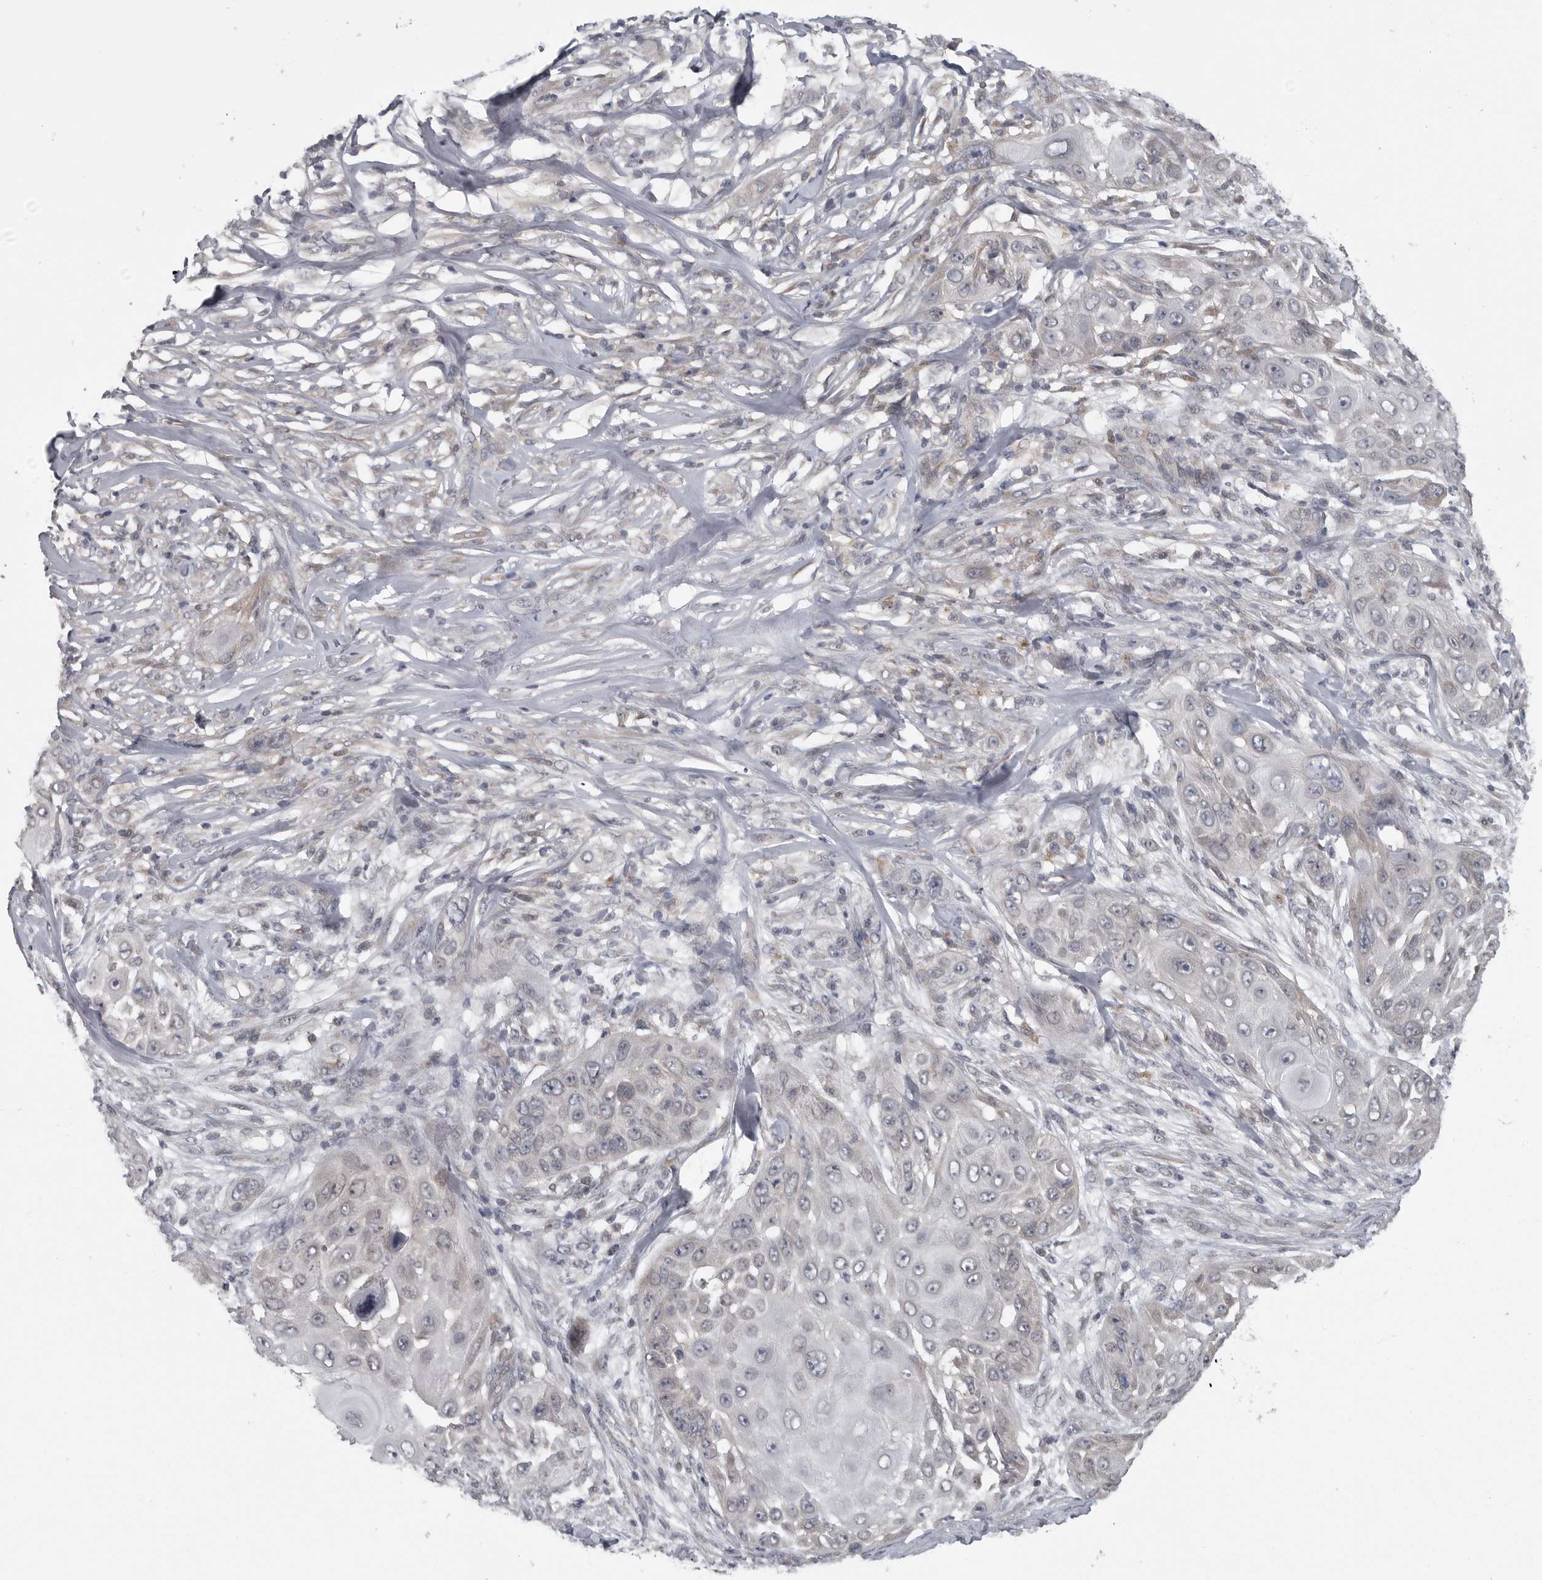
{"staining": {"intensity": "negative", "quantity": "none", "location": "none"}, "tissue": "skin cancer", "cell_type": "Tumor cells", "image_type": "cancer", "snomed": [{"axis": "morphology", "description": "Squamous cell carcinoma, NOS"}, {"axis": "topography", "description": "Skin"}], "caption": "Protein analysis of skin squamous cell carcinoma shows no significant expression in tumor cells. (Immunohistochemistry, brightfield microscopy, high magnification).", "gene": "PPP1R9A", "patient": {"sex": "female", "age": 44}}